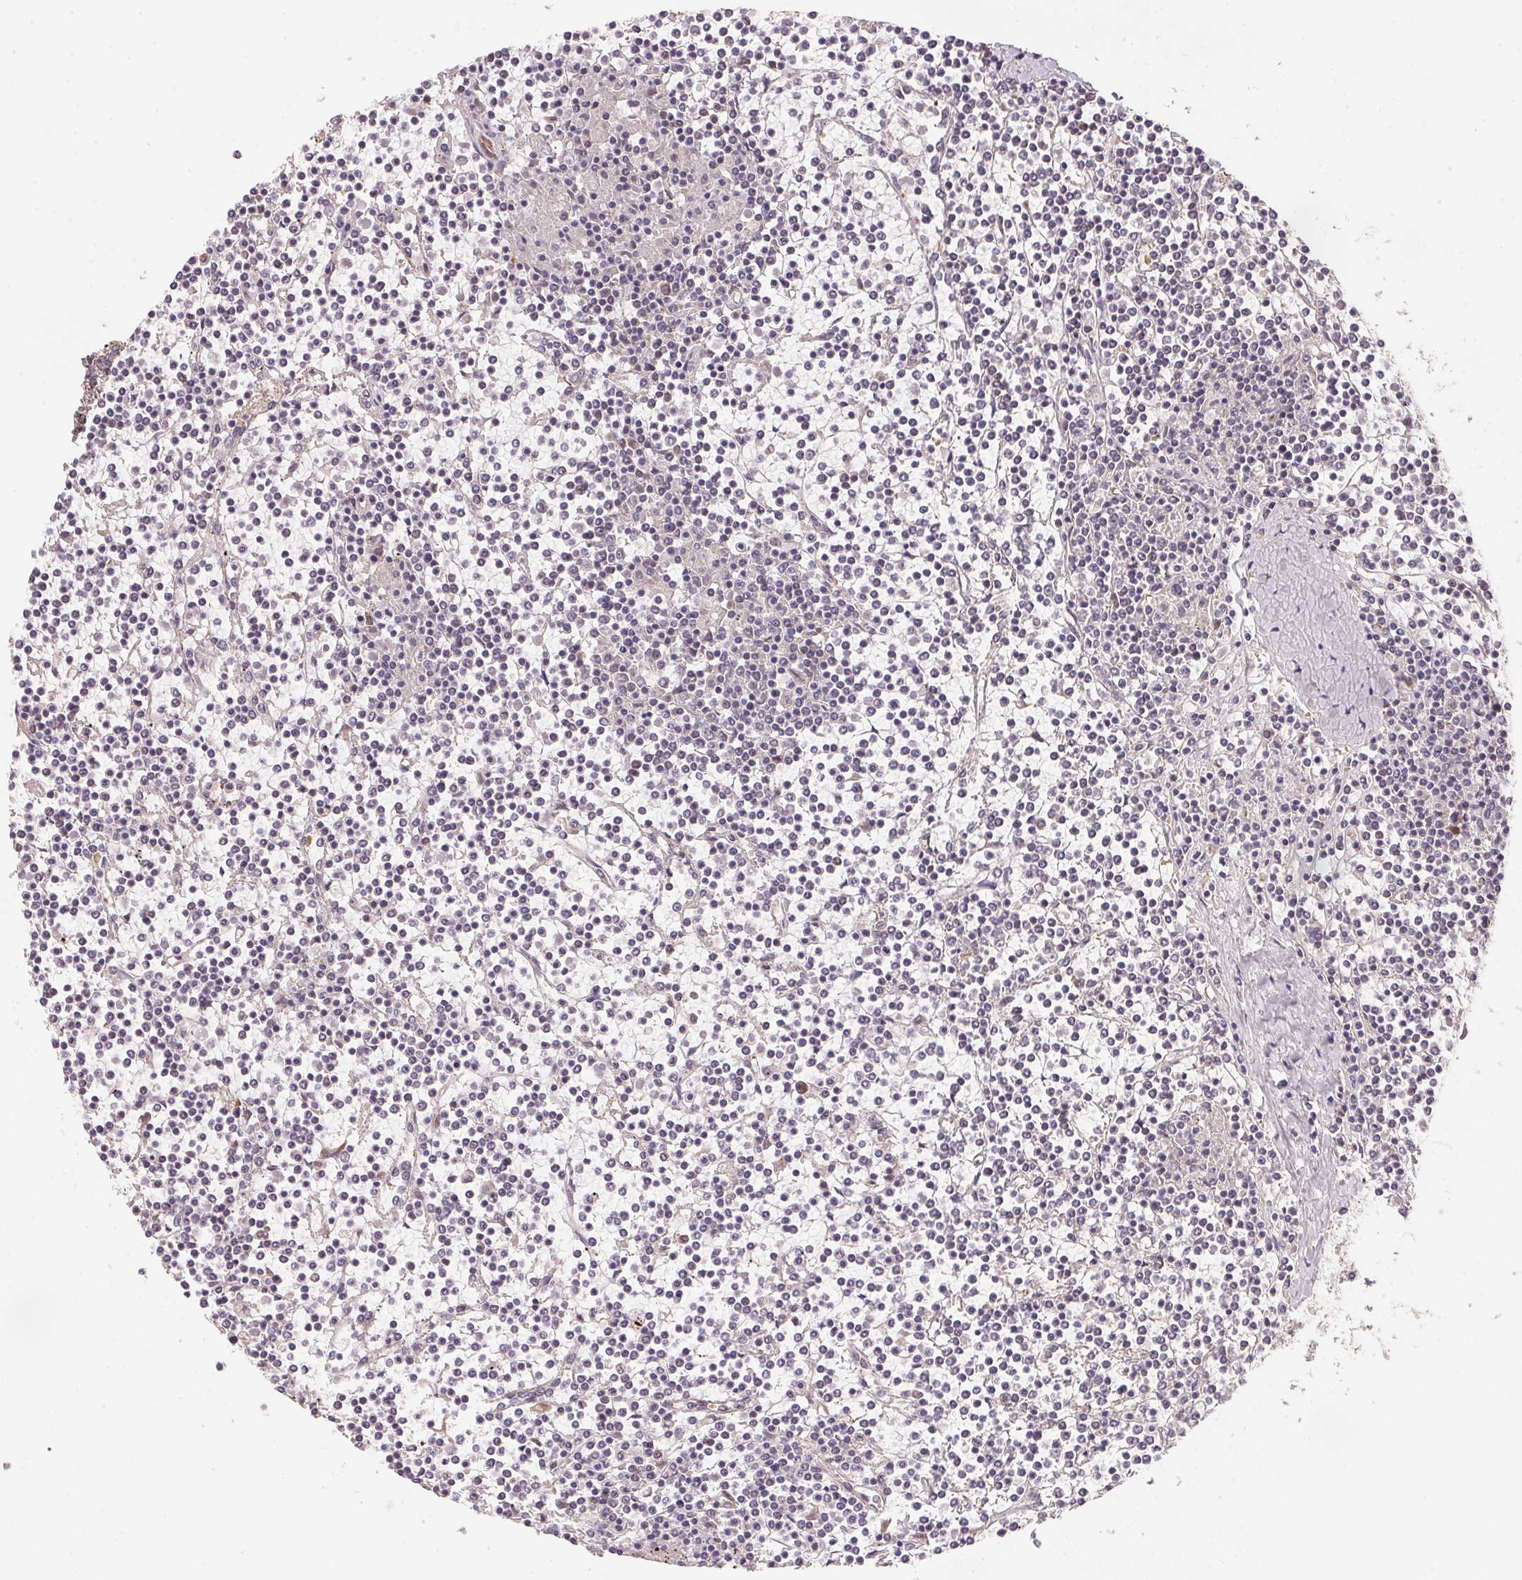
{"staining": {"intensity": "negative", "quantity": "none", "location": "none"}, "tissue": "lymphoma", "cell_type": "Tumor cells", "image_type": "cancer", "snomed": [{"axis": "morphology", "description": "Malignant lymphoma, non-Hodgkin's type, Low grade"}, {"axis": "topography", "description": "Spleen"}], "caption": "IHC of low-grade malignant lymphoma, non-Hodgkin's type reveals no staining in tumor cells. The staining was performed using DAB (3,3'-diaminobenzidine) to visualize the protein expression in brown, while the nuclei were stained in blue with hematoxylin (Magnification: 20x).", "gene": "TMEM222", "patient": {"sex": "female", "age": 19}}